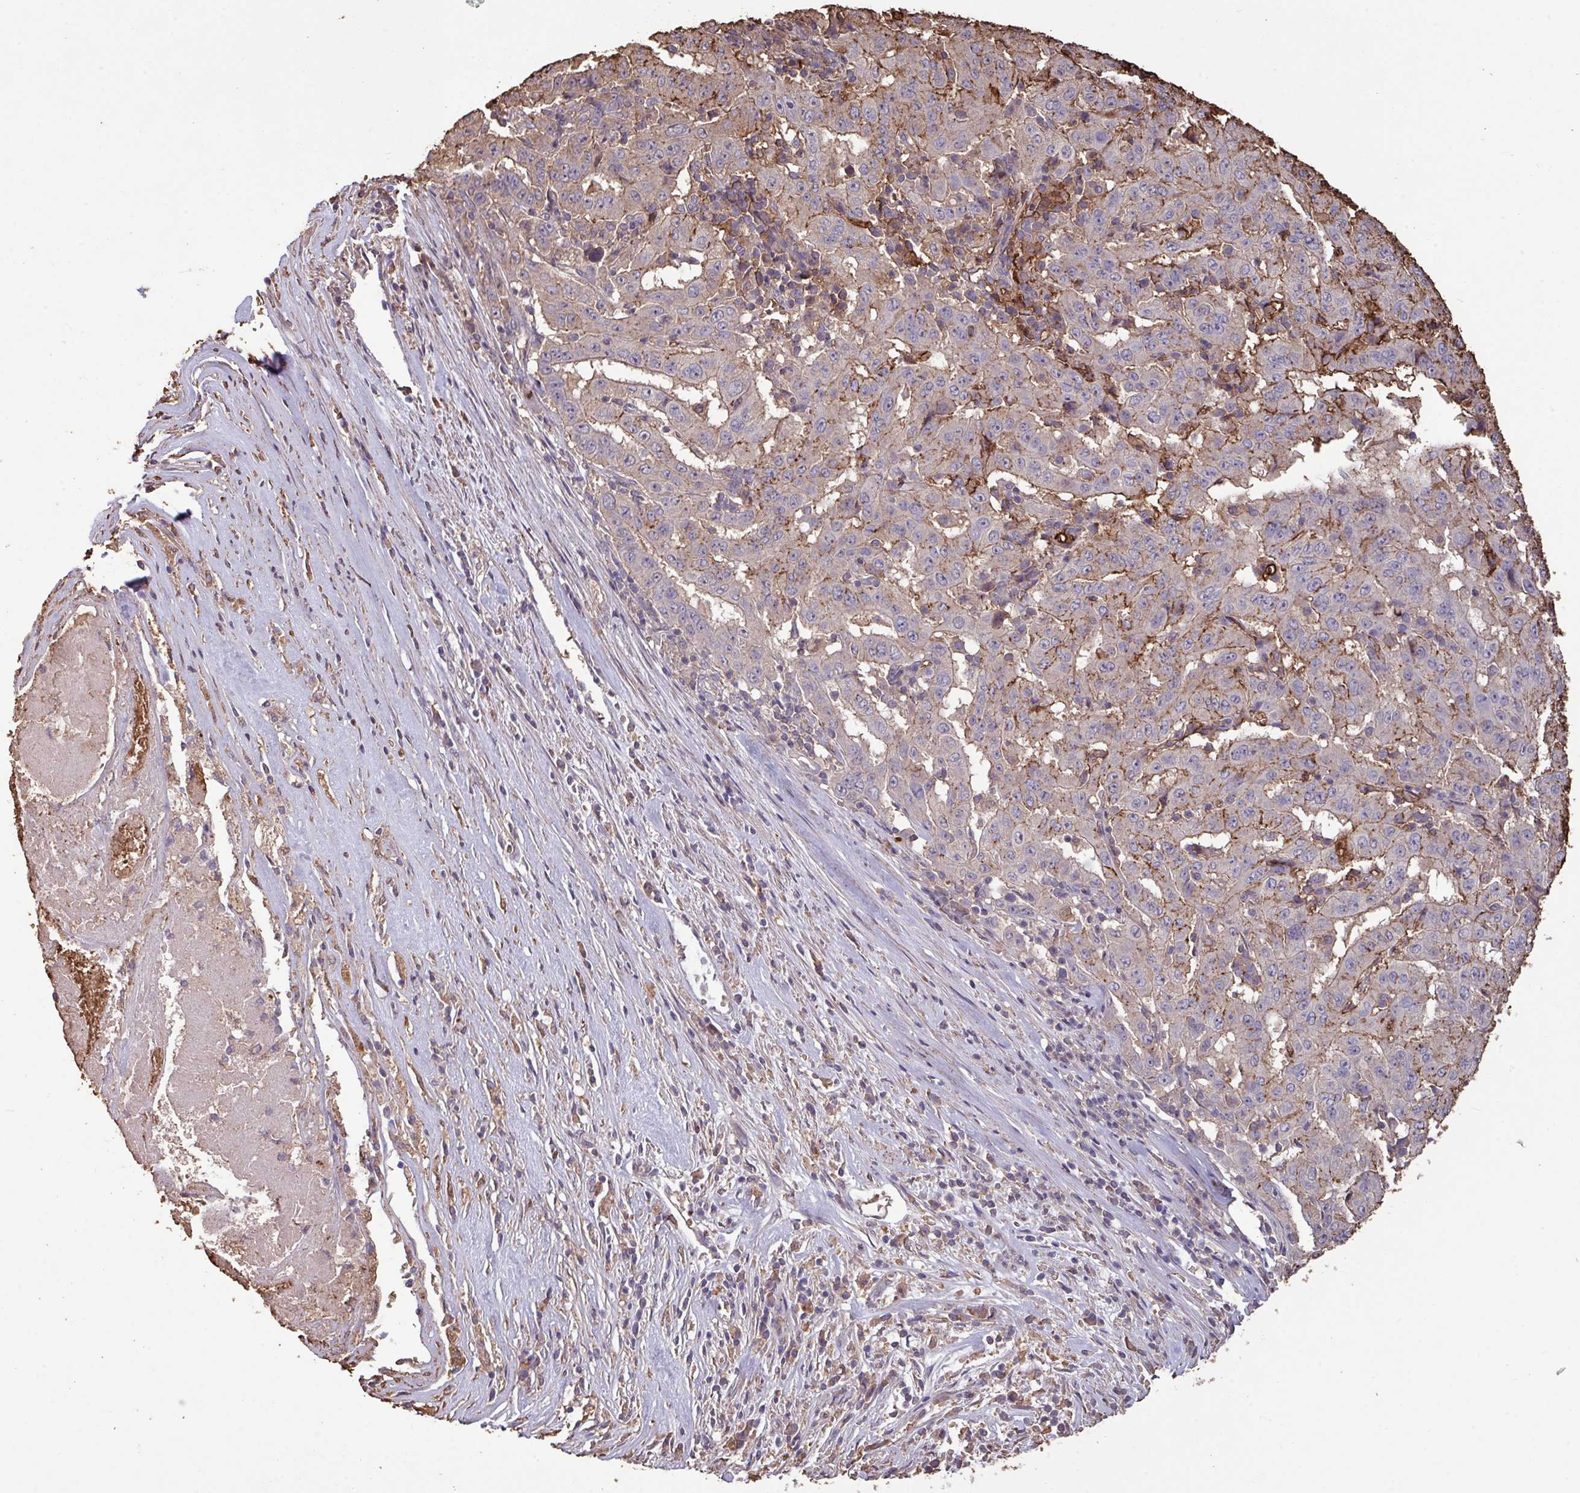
{"staining": {"intensity": "moderate", "quantity": "25%-75%", "location": "cytoplasmic/membranous"}, "tissue": "pancreatic cancer", "cell_type": "Tumor cells", "image_type": "cancer", "snomed": [{"axis": "morphology", "description": "Adenocarcinoma, NOS"}, {"axis": "topography", "description": "Pancreas"}], "caption": "DAB immunohistochemical staining of pancreatic adenocarcinoma exhibits moderate cytoplasmic/membranous protein staining in approximately 25%-75% of tumor cells.", "gene": "CAMK2B", "patient": {"sex": "male", "age": 63}}